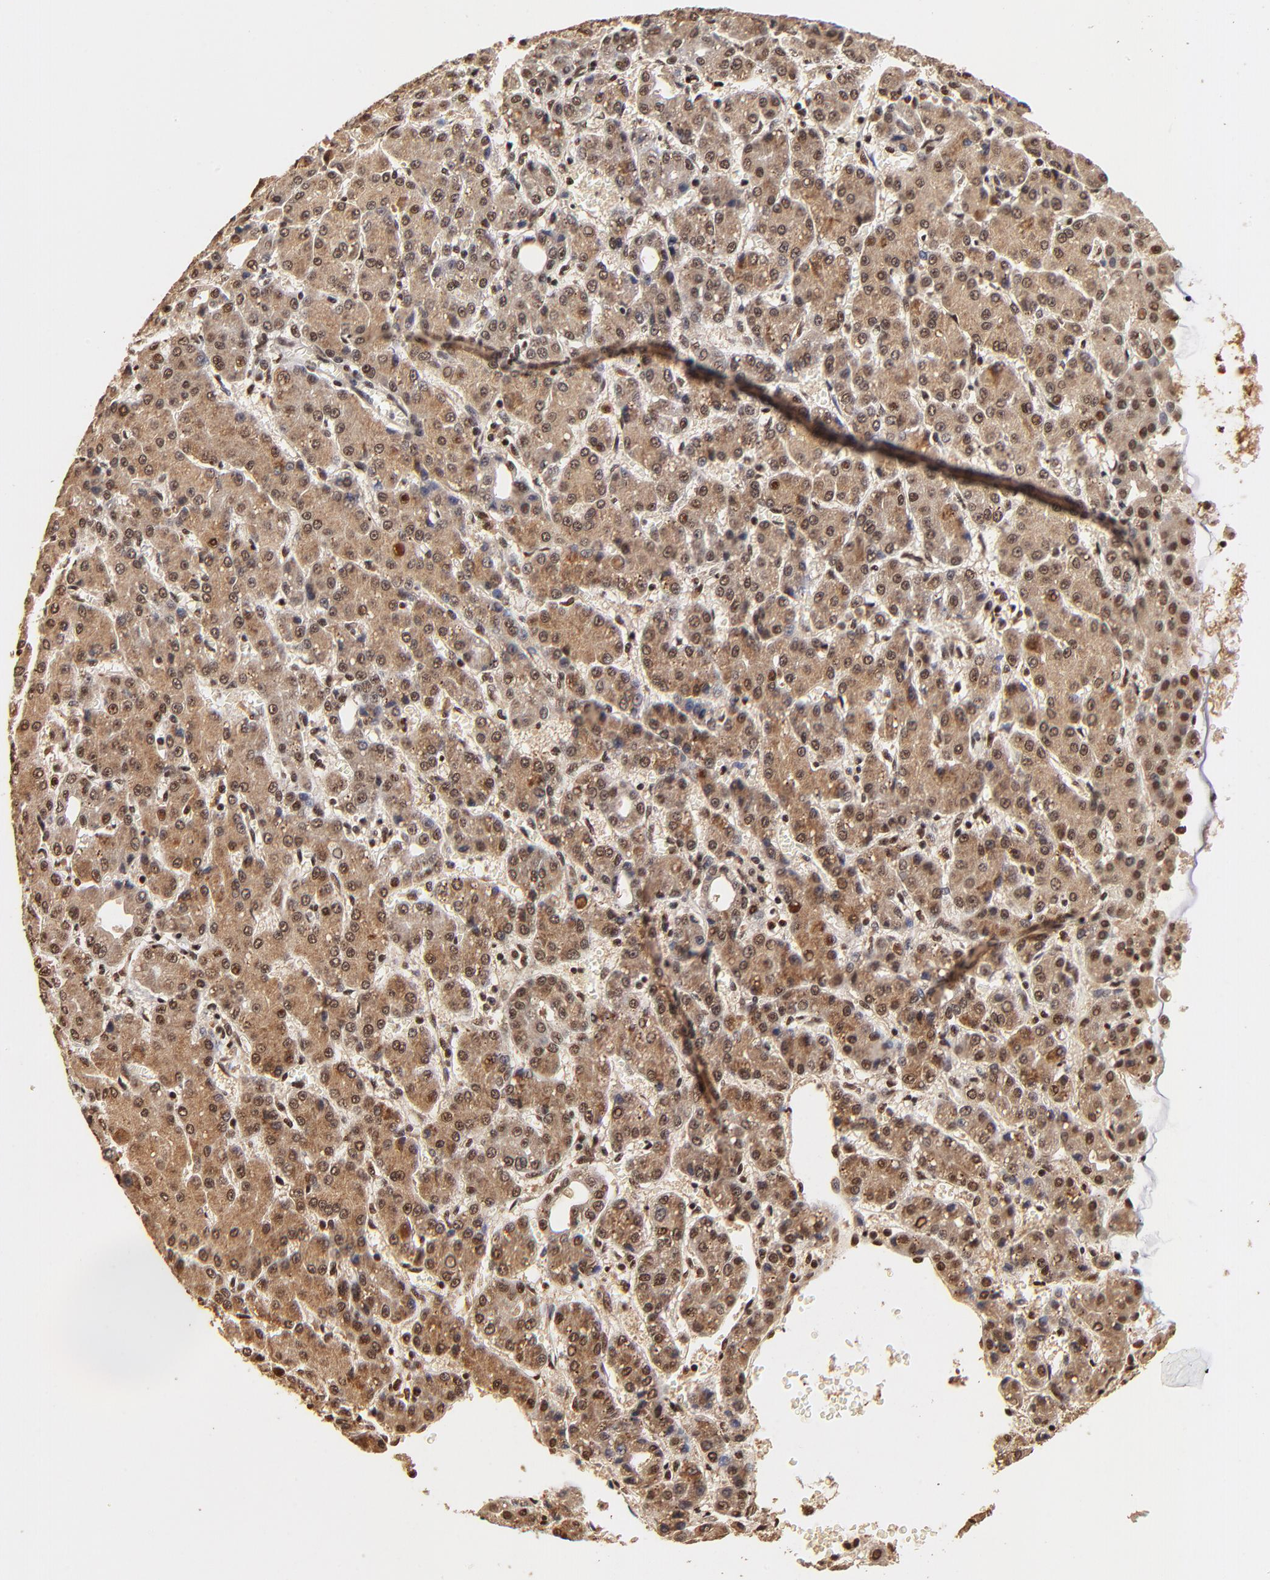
{"staining": {"intensity": "moderate", "quantity": ">75%", "location": "cytoplasmic/membranous,nuclear"}, "tissue": "liver cancer", "cell_type": "Tumor cells", "image_type": "cancer", "snomed": [{"axis": "morphology", "description": "Carcinoma, Hepatocellular, NOS"}, {"axis": "topography", "description": "Liver"}], "caption": "Hepatocellular carcinoma (liver) tissue shows moderate cytoplasmic/membranous and nuclear expression in approximately >75% of tumor cells, visualized by immunohistochemistry.", "gene": "MED12", "patient": {"sex": "male", "age": 69}}